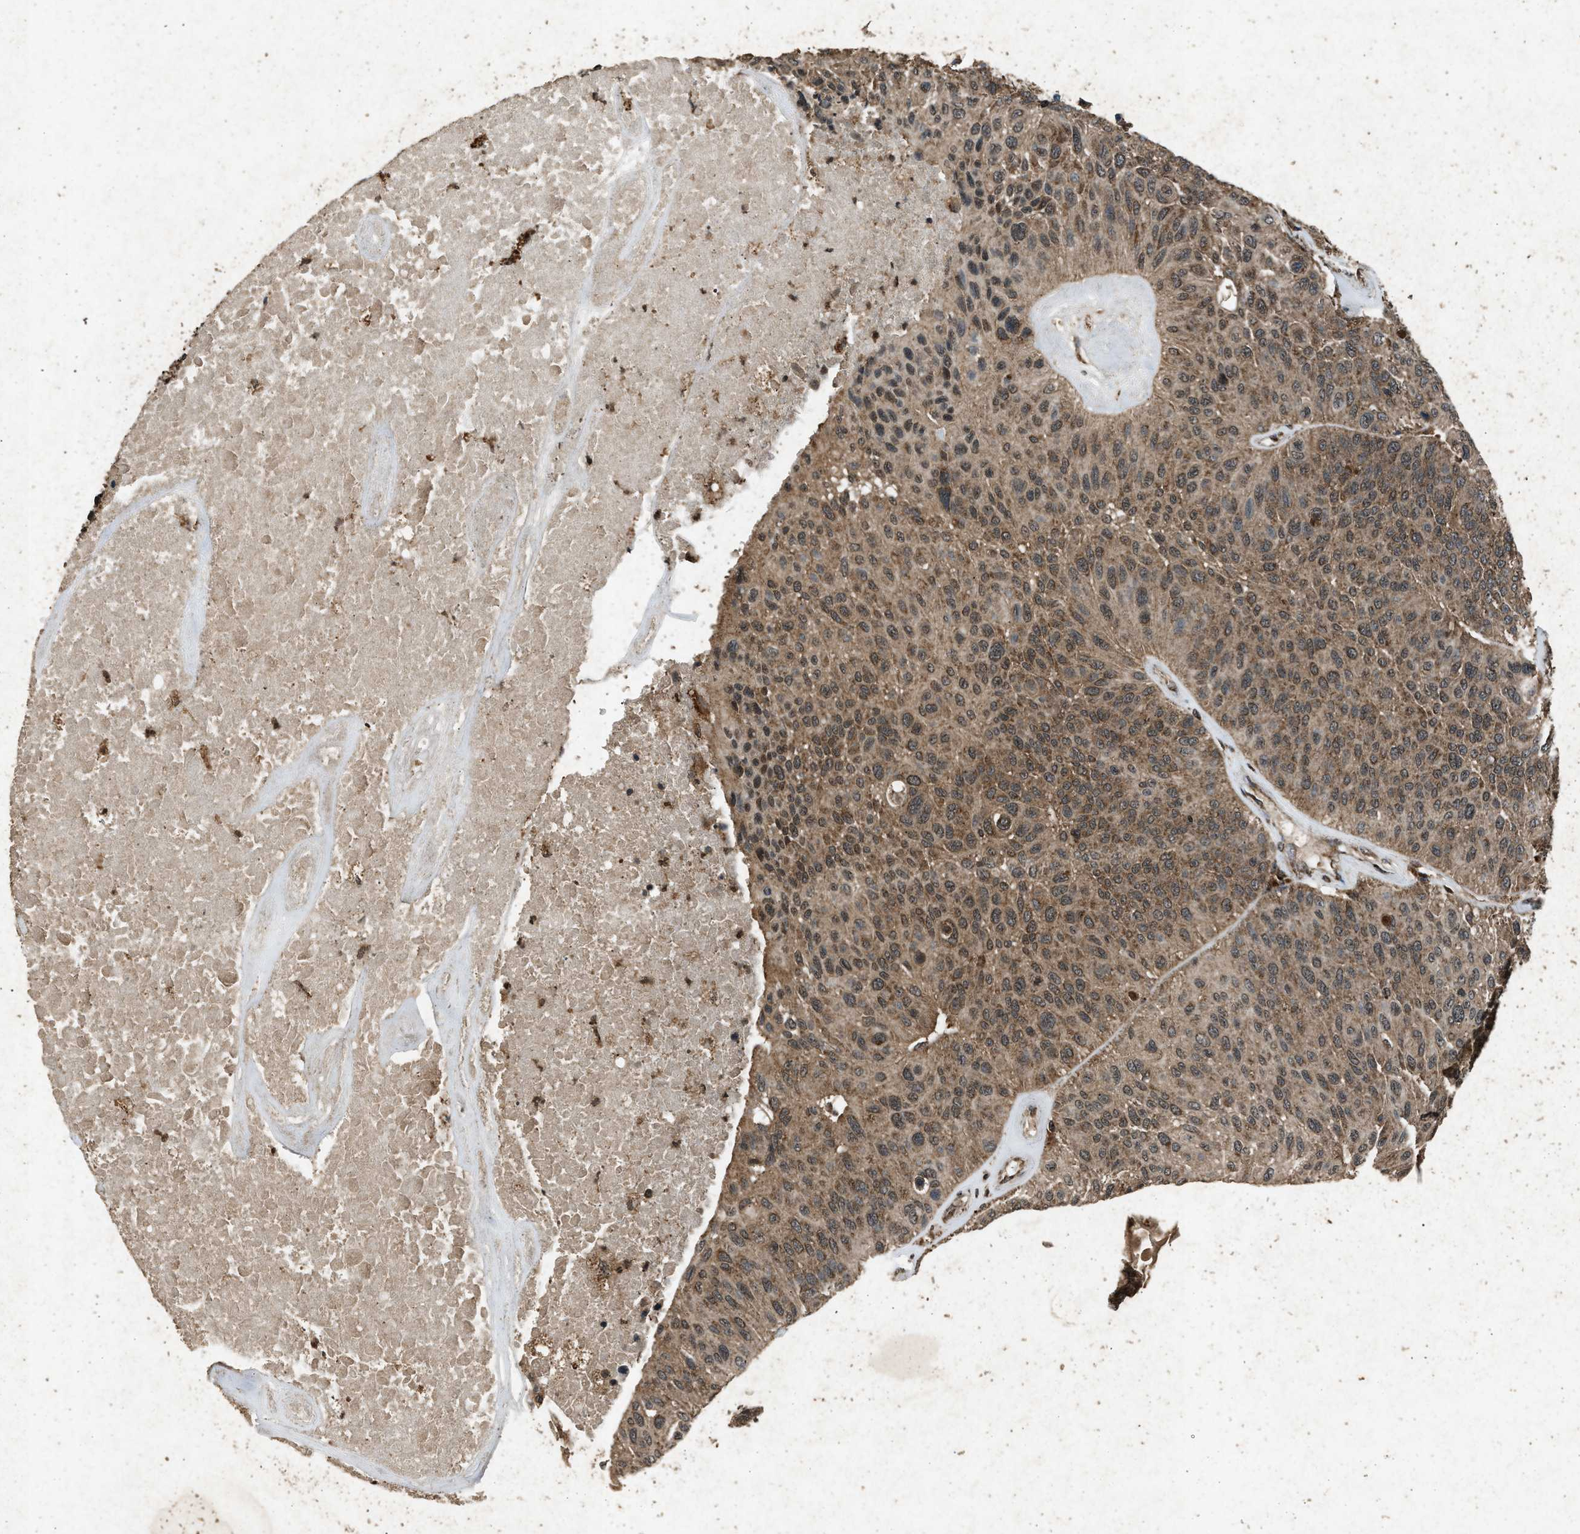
{"staining": {"intensity": "moderate", "quantity": ">75%", "location": "cytoplasmic/membranous"}, "tissue": "urothelial cancer", "cell_type": "Tumor cells", "image_type": "cancer", "snomed": [{"axis": "morphology", "description": "Urothelial carcinoma, High grade"}, {"axis": "topography", "description": "Urinary bladder"}], "caption": "Urothelial cancer stained for a protein displays moderate cytoplasmic/membranous positivity in tumor cells. (brown staining indicates protein expression, while blue staining denotes nuclei).", "gene": "OAS1", "patient": {"sex": "male", "age": 66}}